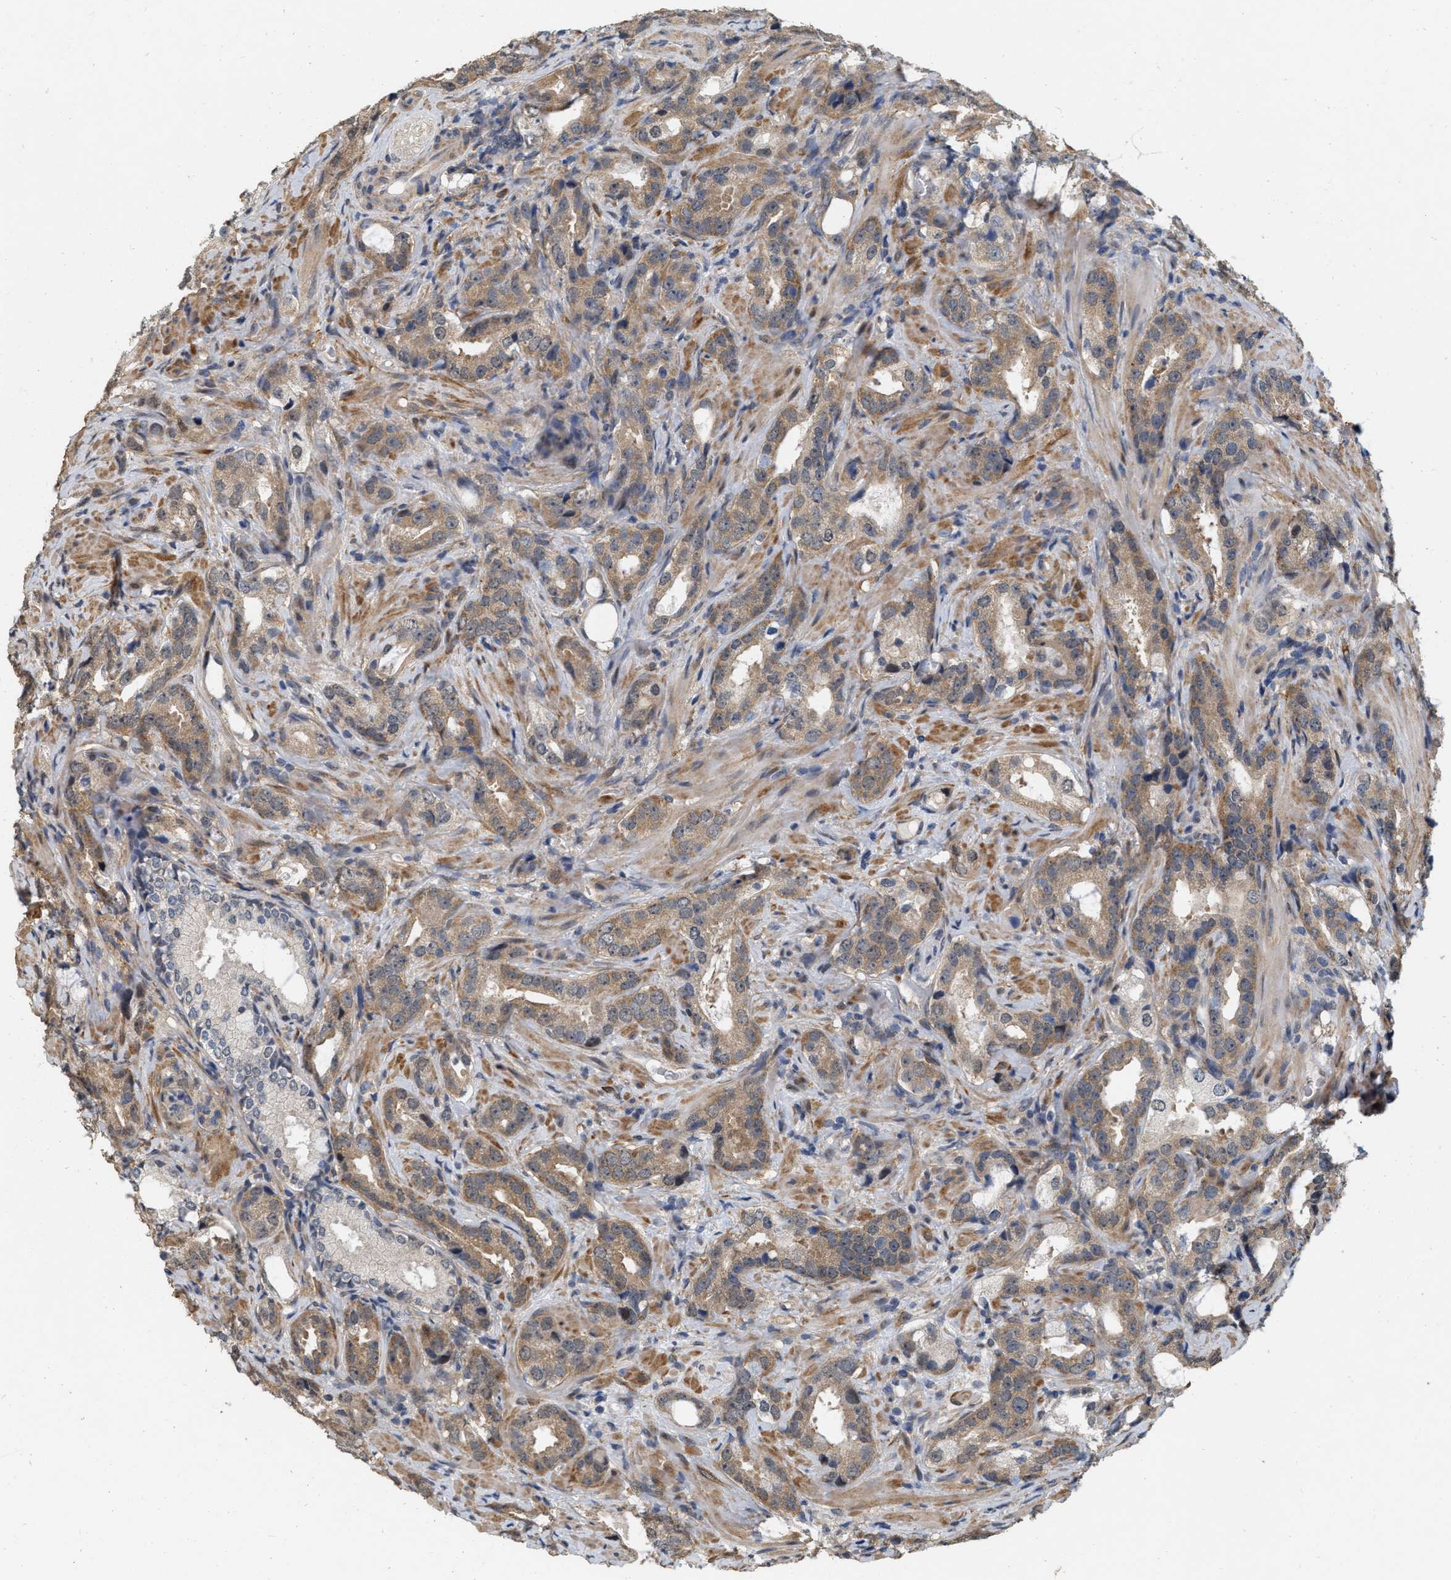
{"staining": {"intensity": "moderate", "quantity": ">75%", "location": "cytoplasmic/membranous"}, "tissue": "prostate cancer", "cell_type": "Tumor cells", "image_type": "cancer", "snomed": [{"axis": "morphology", "description": "Adenocarcinoma, High grade"}, {"axis": "topography", "description": "Prostate"}], "caption": "Immunohistochemical staining of prostate cancer (adenocarcinoma (high-grade)) displays medium levels of moderate cytoplasmic/membranous expression in about >75% of tumor cells. The protein is stained brown, and the nuclei are stained in blue (DAB (3,3'-diaminobenzidine) IHC with brightfield microscopy, high magnification).", "gene": "RUVBL1", "patient": {"sex": "male", "age": 63}}